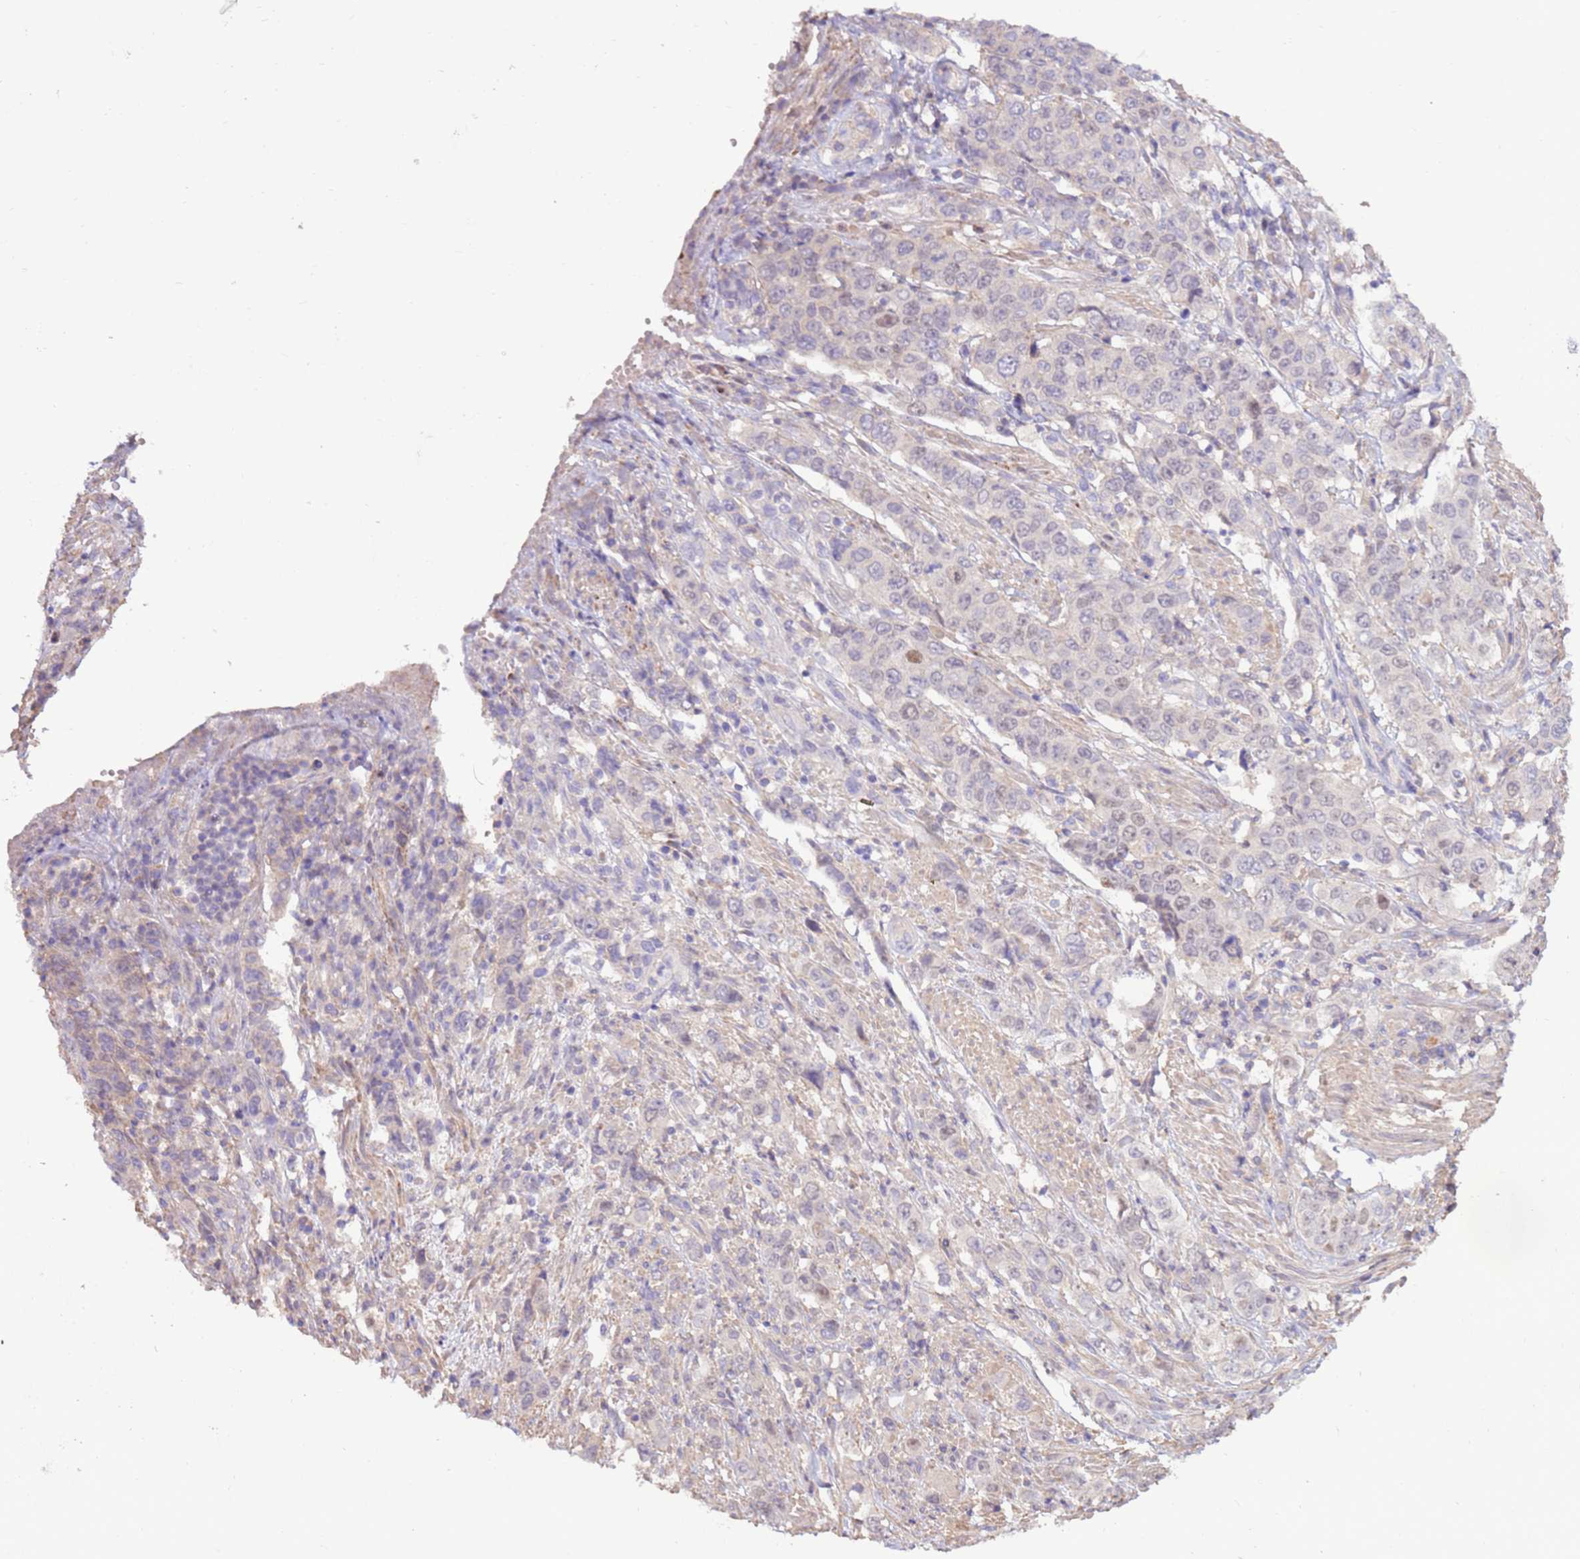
{"staining": {"intensity": "negative", "quantity": "none", "location": "none"}, "tissue": "stomach cancer", "cell_type": "Tumor cells", "image_type": "cancer", "snomed": [{"axis": "morphology", "description": "Adenocarcinoma, NOS"}, {"axis": "topography", "description": "Stomach, upper"}], "caption": "An image of human stomach cancer is negative for staining in tumor cells.", "gene": "EVA1B", "patient": {"sex": "male", "age": 62}}